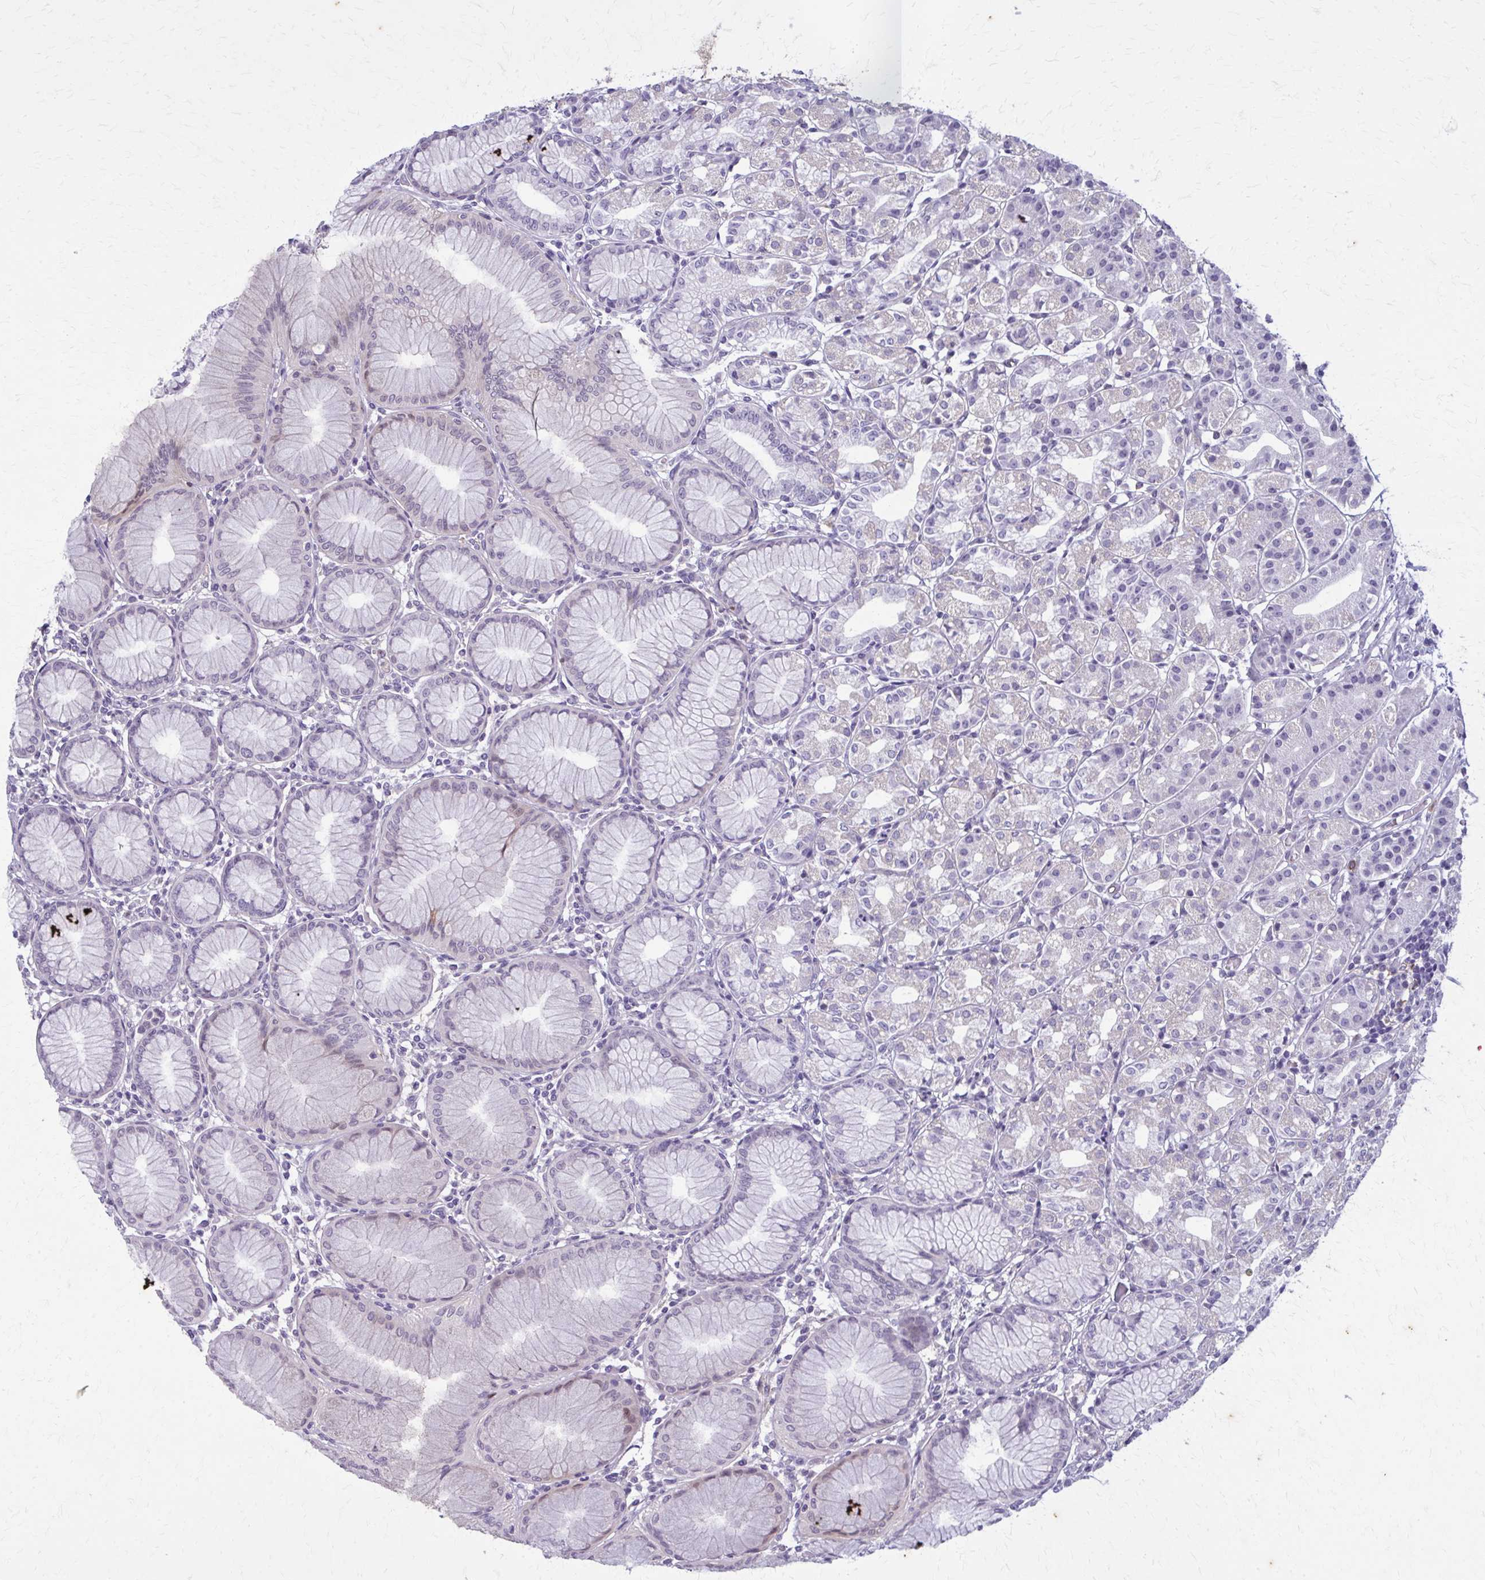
{"staining": {"intensity": "strong", "quantity": "<25%", "location": "cytoplasmic/membranous"}, "tissue": "stomach", "cell_type": "Glandular cells", "image_type": "normal", "snomed": [{"axis": "morphology", "description": "Normal tissue, NOS"}, {"axis": "topography", "description": "Stomach"}], "caption": "Immunohistochemistry of normal stomach displays medium levels of strong cytoplasmic/membranous positivity in about <25% of glandular cells. (DAB (3,3'-diaminobenzidine) IHC, brown staining for protein, blue staining for nuclei).", "gene": "CARD9", "patient": {"sex": "female", "age": 57}}